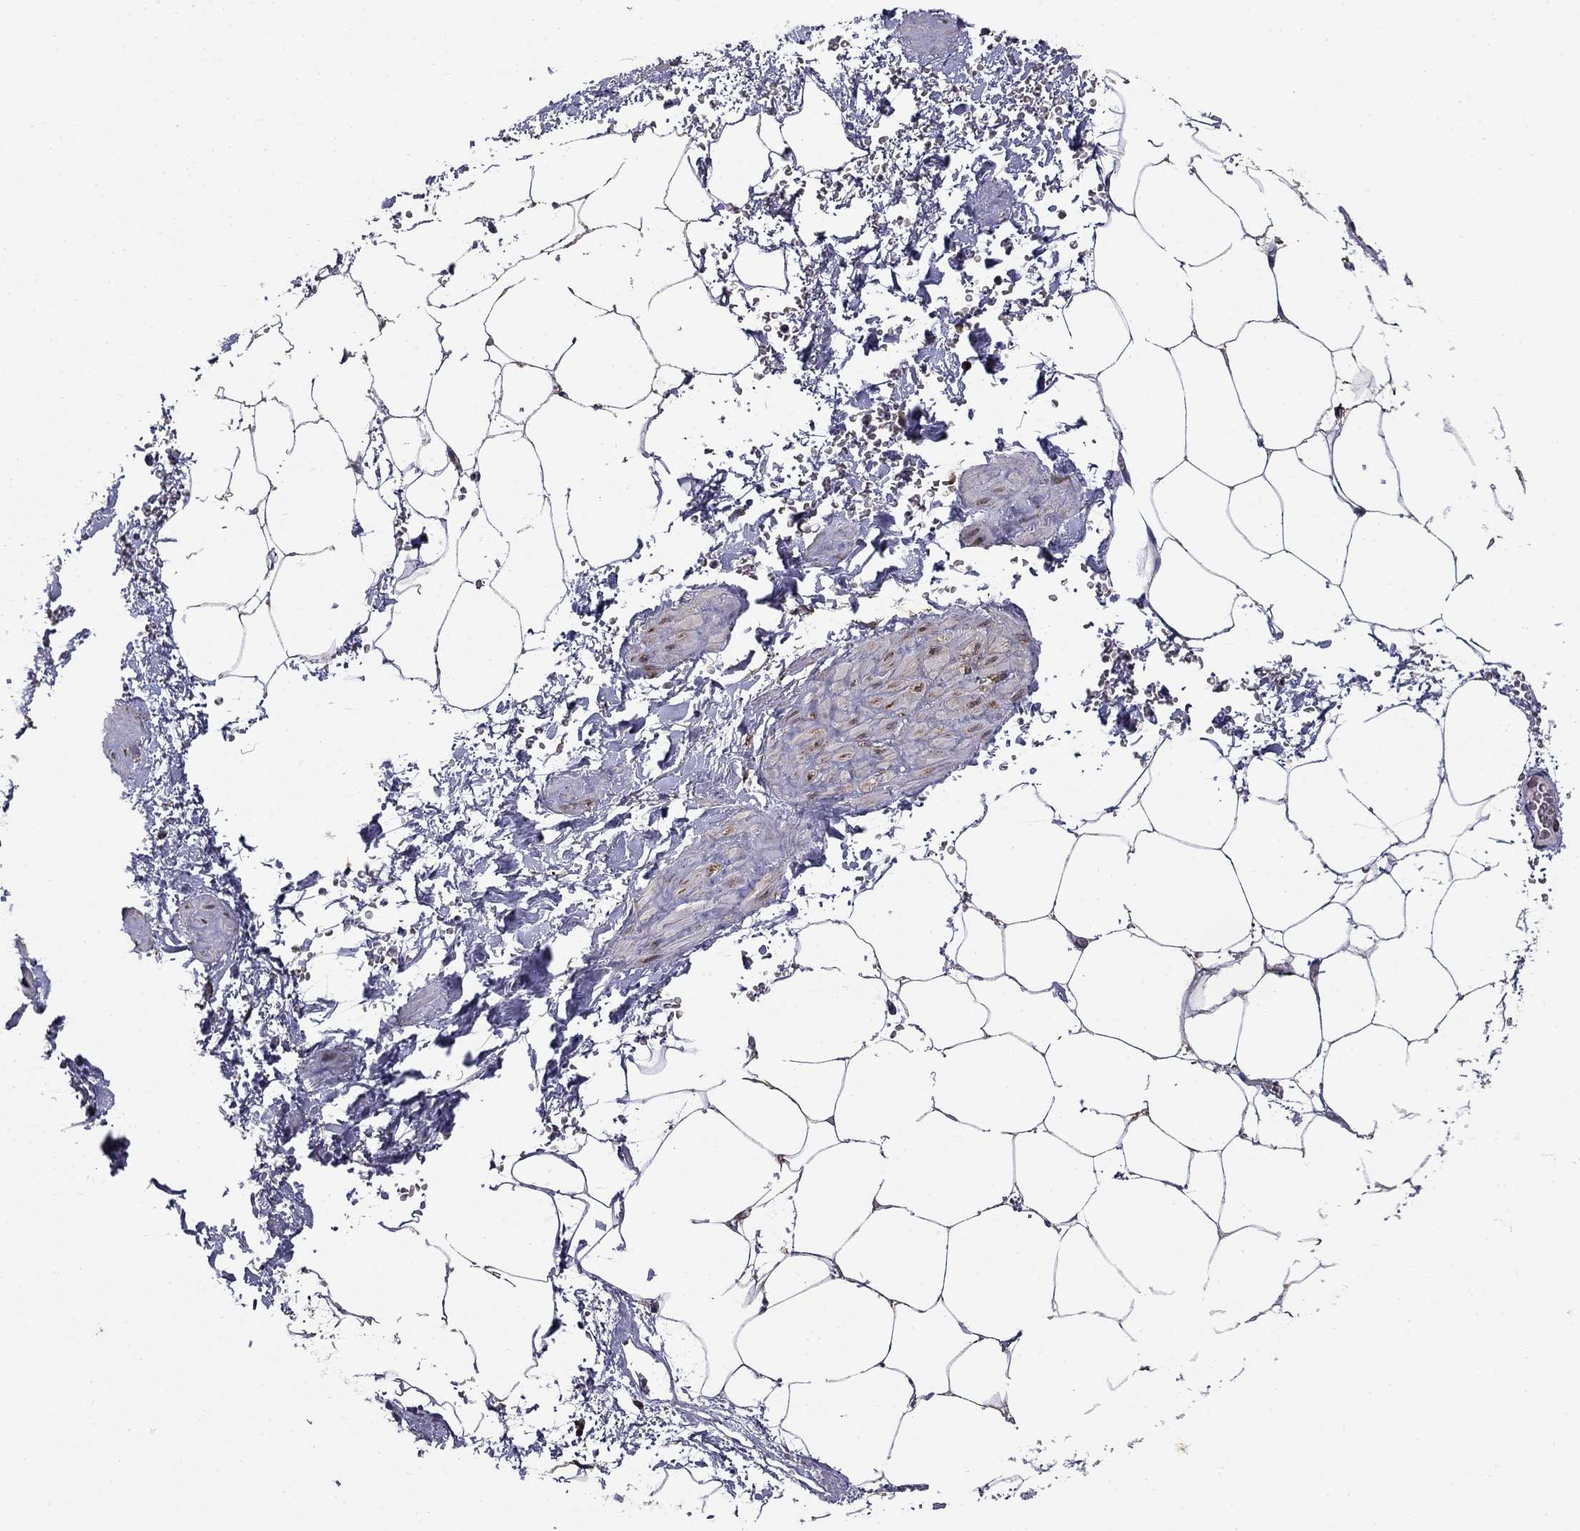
{"staining": {"intensity": "negative", "quantity": "none", "location": "none"}, "tissue": "adipose tissue", "cell_type": "Adipocytes", "image_type": "normal", "snomed": [{"axis": "morphology", "description": "Normal tissue, NOS"}, {"axis": "topography", "description": "Soft tissue"}, {"axis": "topography", "description": "Adipose tissue"}, {"axis": "topography", "description": "Vascular tissue"}, {"axis": "topography", "description": "Peripheral nerve tissue"}], "caption": "A high-resolution histopathology image shows IHC staining of unremarkable adipose tissue, which reveals no significant positivity in adipocytes. (DAB (3,3'-diaminobenzidine) immunohistochemistry (IHC) visualized using brightfield microscopy, high magnification).", "gene": "NKIRAS1", "patient": {"sex": "male", "age": 68}}